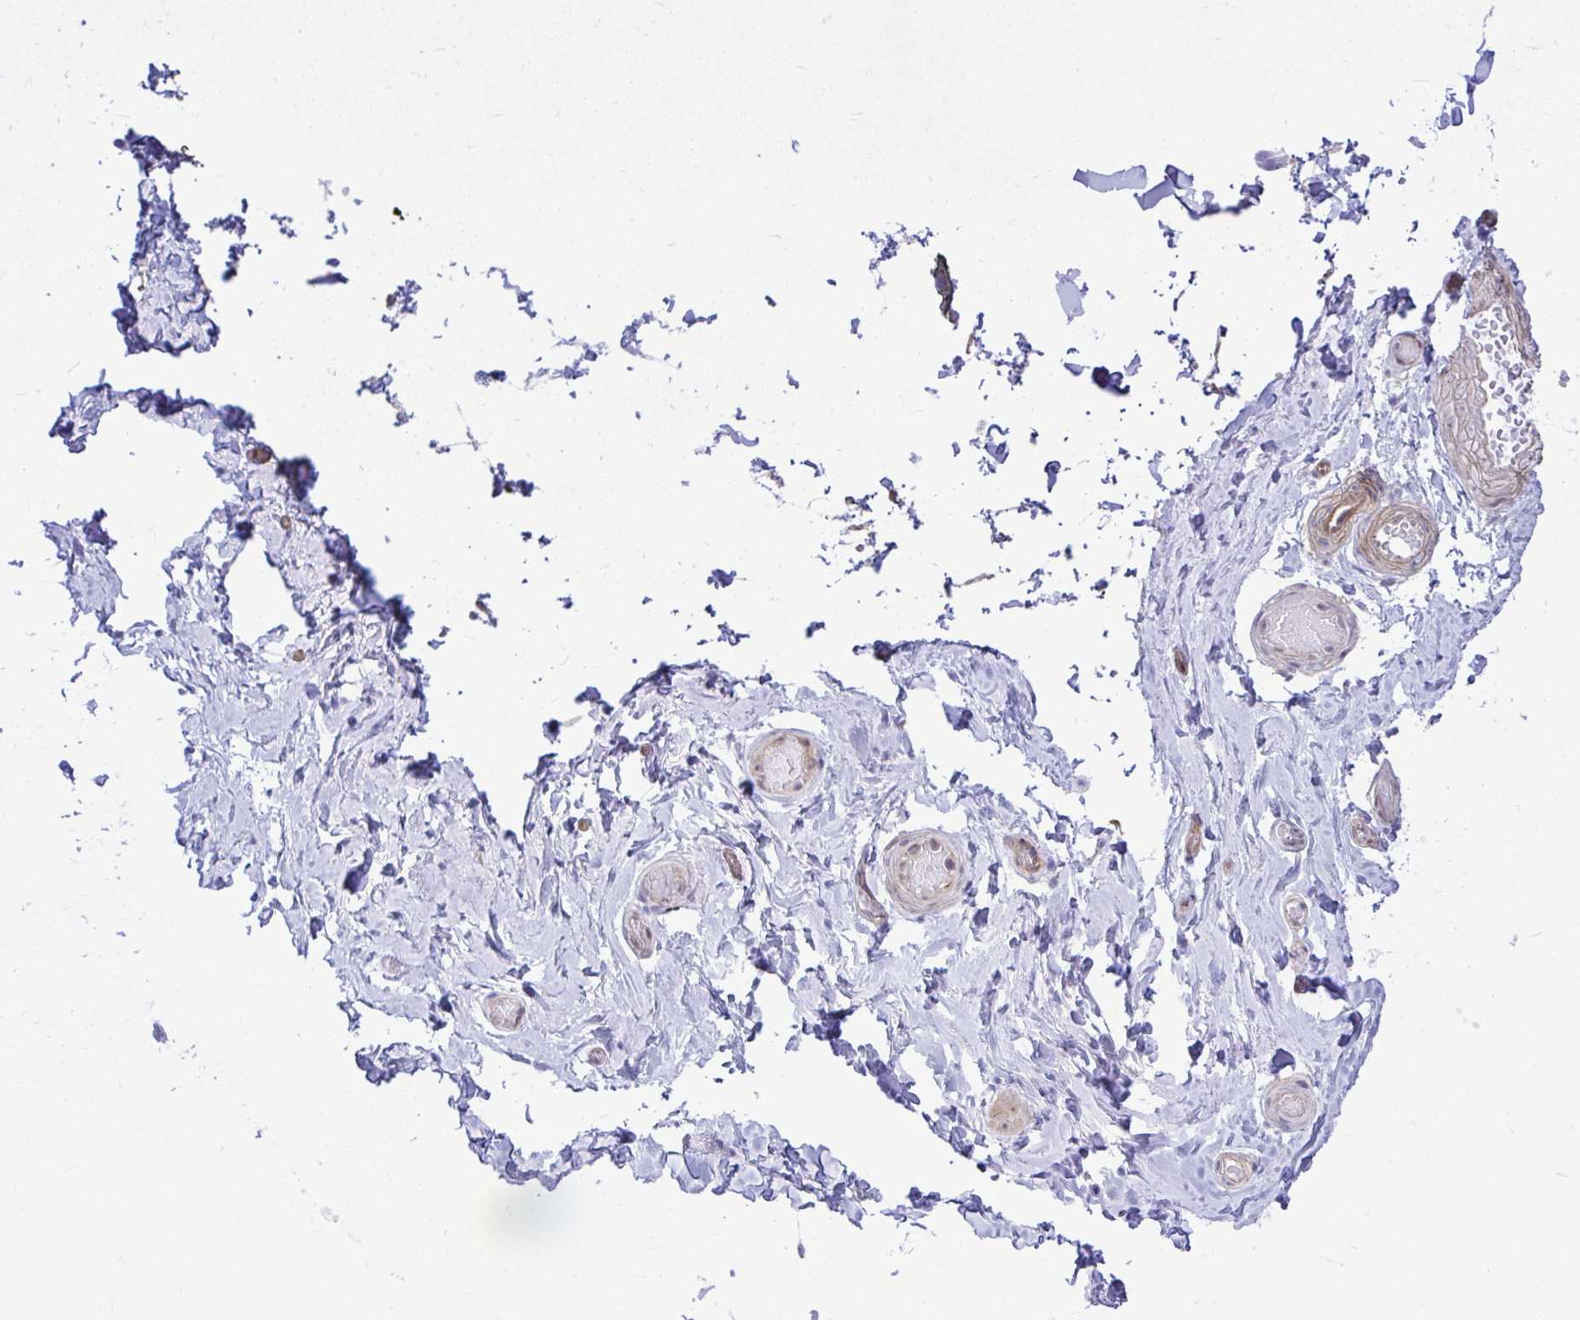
{"staining": {"intensity": "negative", "quantity": "none", "location": "none"}, "tissue": "adipose tissue", "cell_type": "Adipocytes", "image_type": "normal", "snomed": [{"axis": "morphology", "description": "Normal tissue, NOS"}, {"axis": "topography", "description": "Epididymis, spermatic cord, NOS"}, {"axis": "topography", "description": "Epididymis"}, {"axis": "topography", "description": "Peripheral nerve tissue"}], "caption": "This is a image of IHC staining of benign adipose tissue, which shows no expression in adipocytes. Nuclei are stained in blue.", "gene": "LIMS2", "patient": {"sex": "male", "age": 29}}